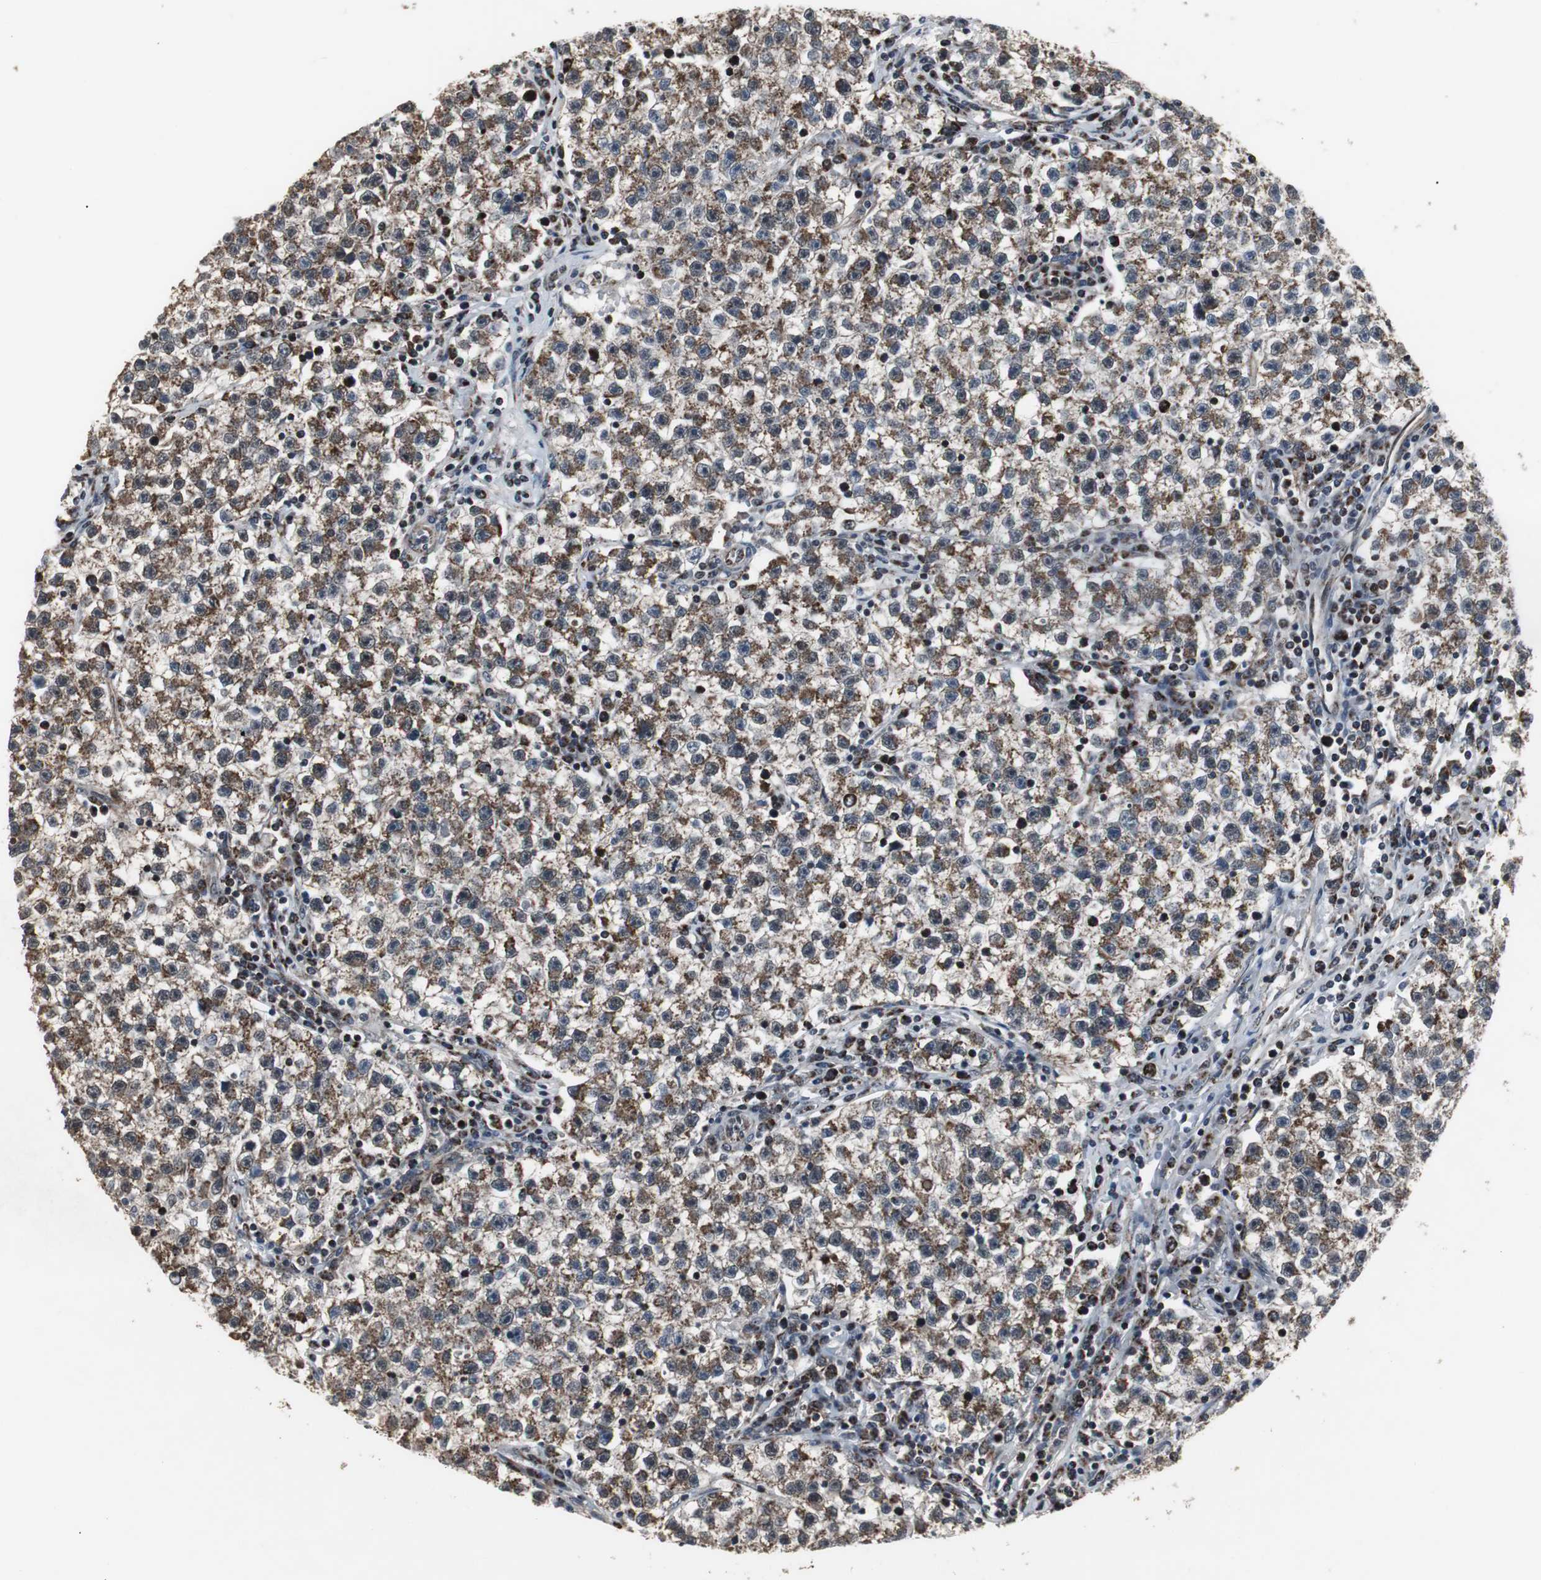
{"staining": {"intensity": "moderate", "quantity": ">75%", "location": "cytoplasmic/membranous"}, "tissue": "testis cancer", "cell_type": "Tumor cells", "image_type": "cancer", "snomed": [{"axis": "morphology", "description": "Seminoma, NOS"}, {"axis": "topography", "description": "Testis"}], "caption": "The photomicrograph reveals immunohistochemical staining of testis cancer (seminoma). There is moderate cytoplasmic/membranous positivity is seen in about >75% of tumor cells. (DAB (3,3'-diaminobenzidine) IHC, brown staining for protein, blue staining for nuclei).", "gene": "MRPL40", "patient": {"sex": "male", "age": 22}}